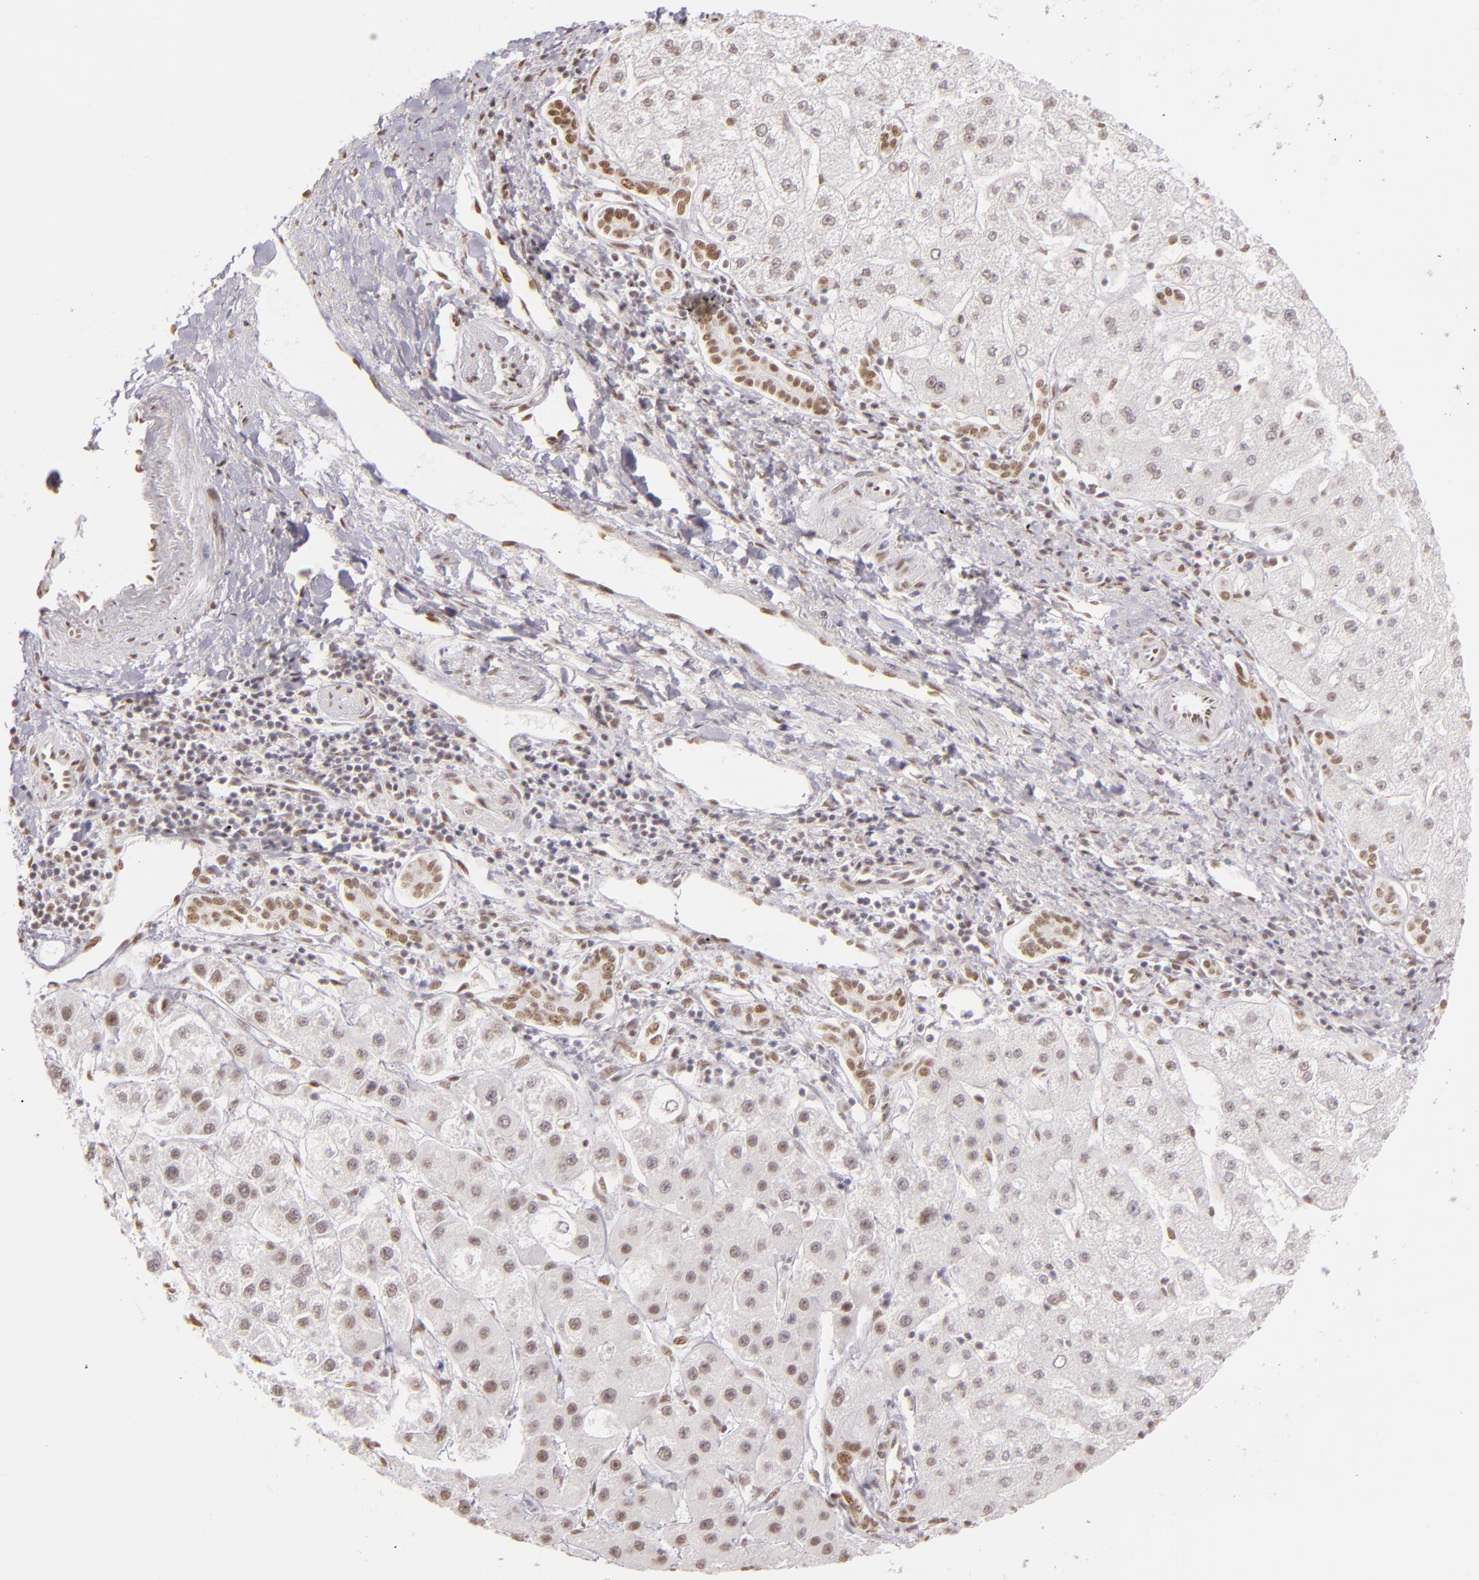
{"staining": {"intensity": "weak", "quantity": "25%-75%", "location": "nuclear"}, "tissue": "liver cancer", "cell_type": "Tumor cells", "image_type": "cancer", "snomed": [{"axis": "morphology", "description": "Carcinoma, Hepatocellular, NOS"}, {"axis": "topography", "description": "Liver"}], "caption": "Weak nuclear staining for a protein is present in about 25%-75% of tumor cells of liver cancer using immunohistochemistry.", "gene": "PAPOLA", "patient": {"sex": "female", "age": 85}}